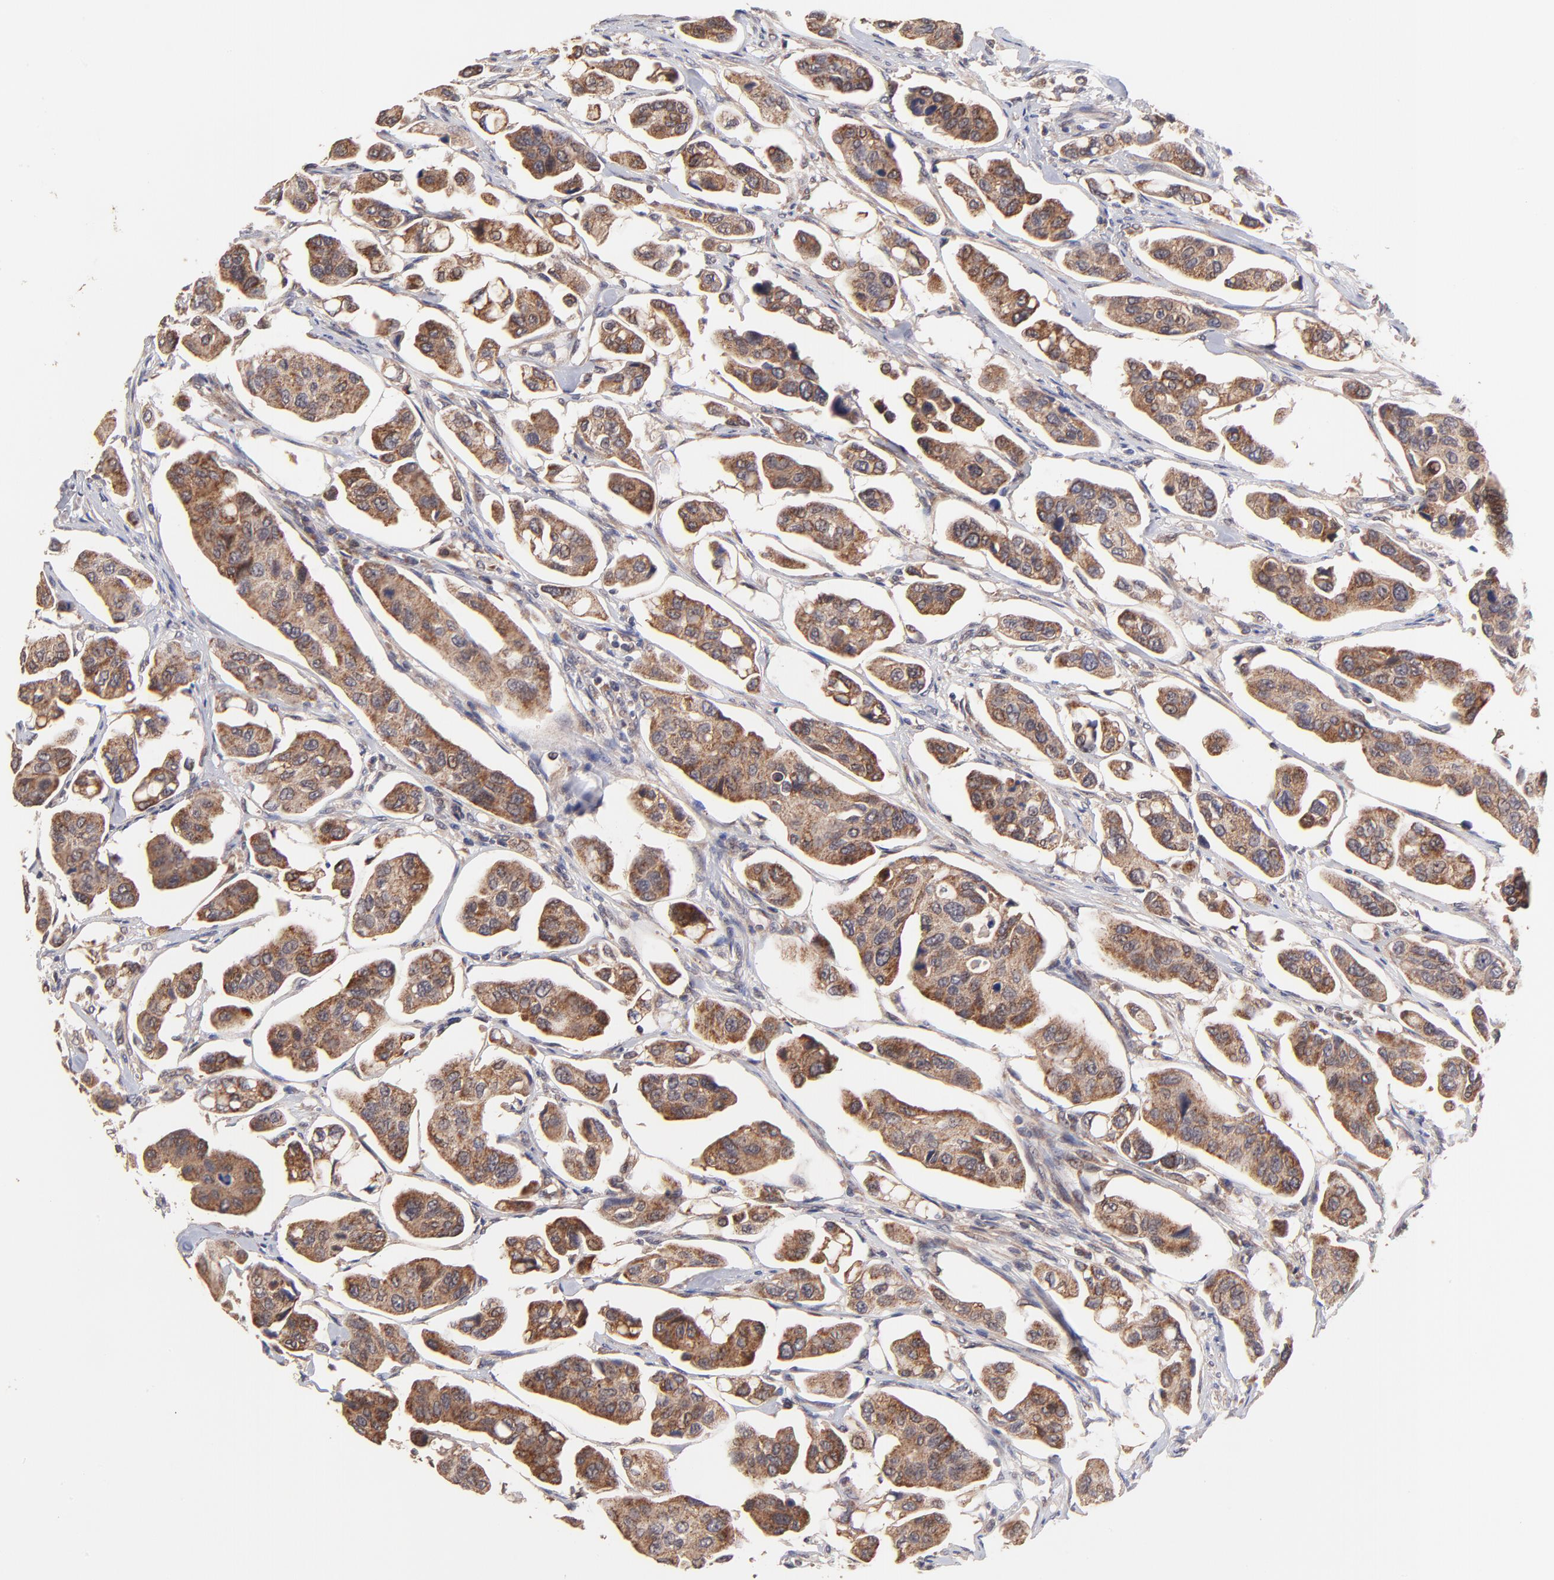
{"staining": {"intensity": "strong", "quantity": ">75%", "location": "cytoplasmic/membranous"}, "tissue": "urothelial cancer", "cell_type": "Tumor cells", "image_type": "cancer", "snomed": [{"axis": "morphology", "description": "Adenocarcinoma, NOS"}, {"axis": "topography", "description": "Urinary bladder"}], "caption": "The immunohistochemical stain highlights strong cytoplasmic/membranous positivity in tumor cells of urothelial cancer tissue.", "gene": "BAIAP2L2", "patient": {"sex": "male", "age": 61}}